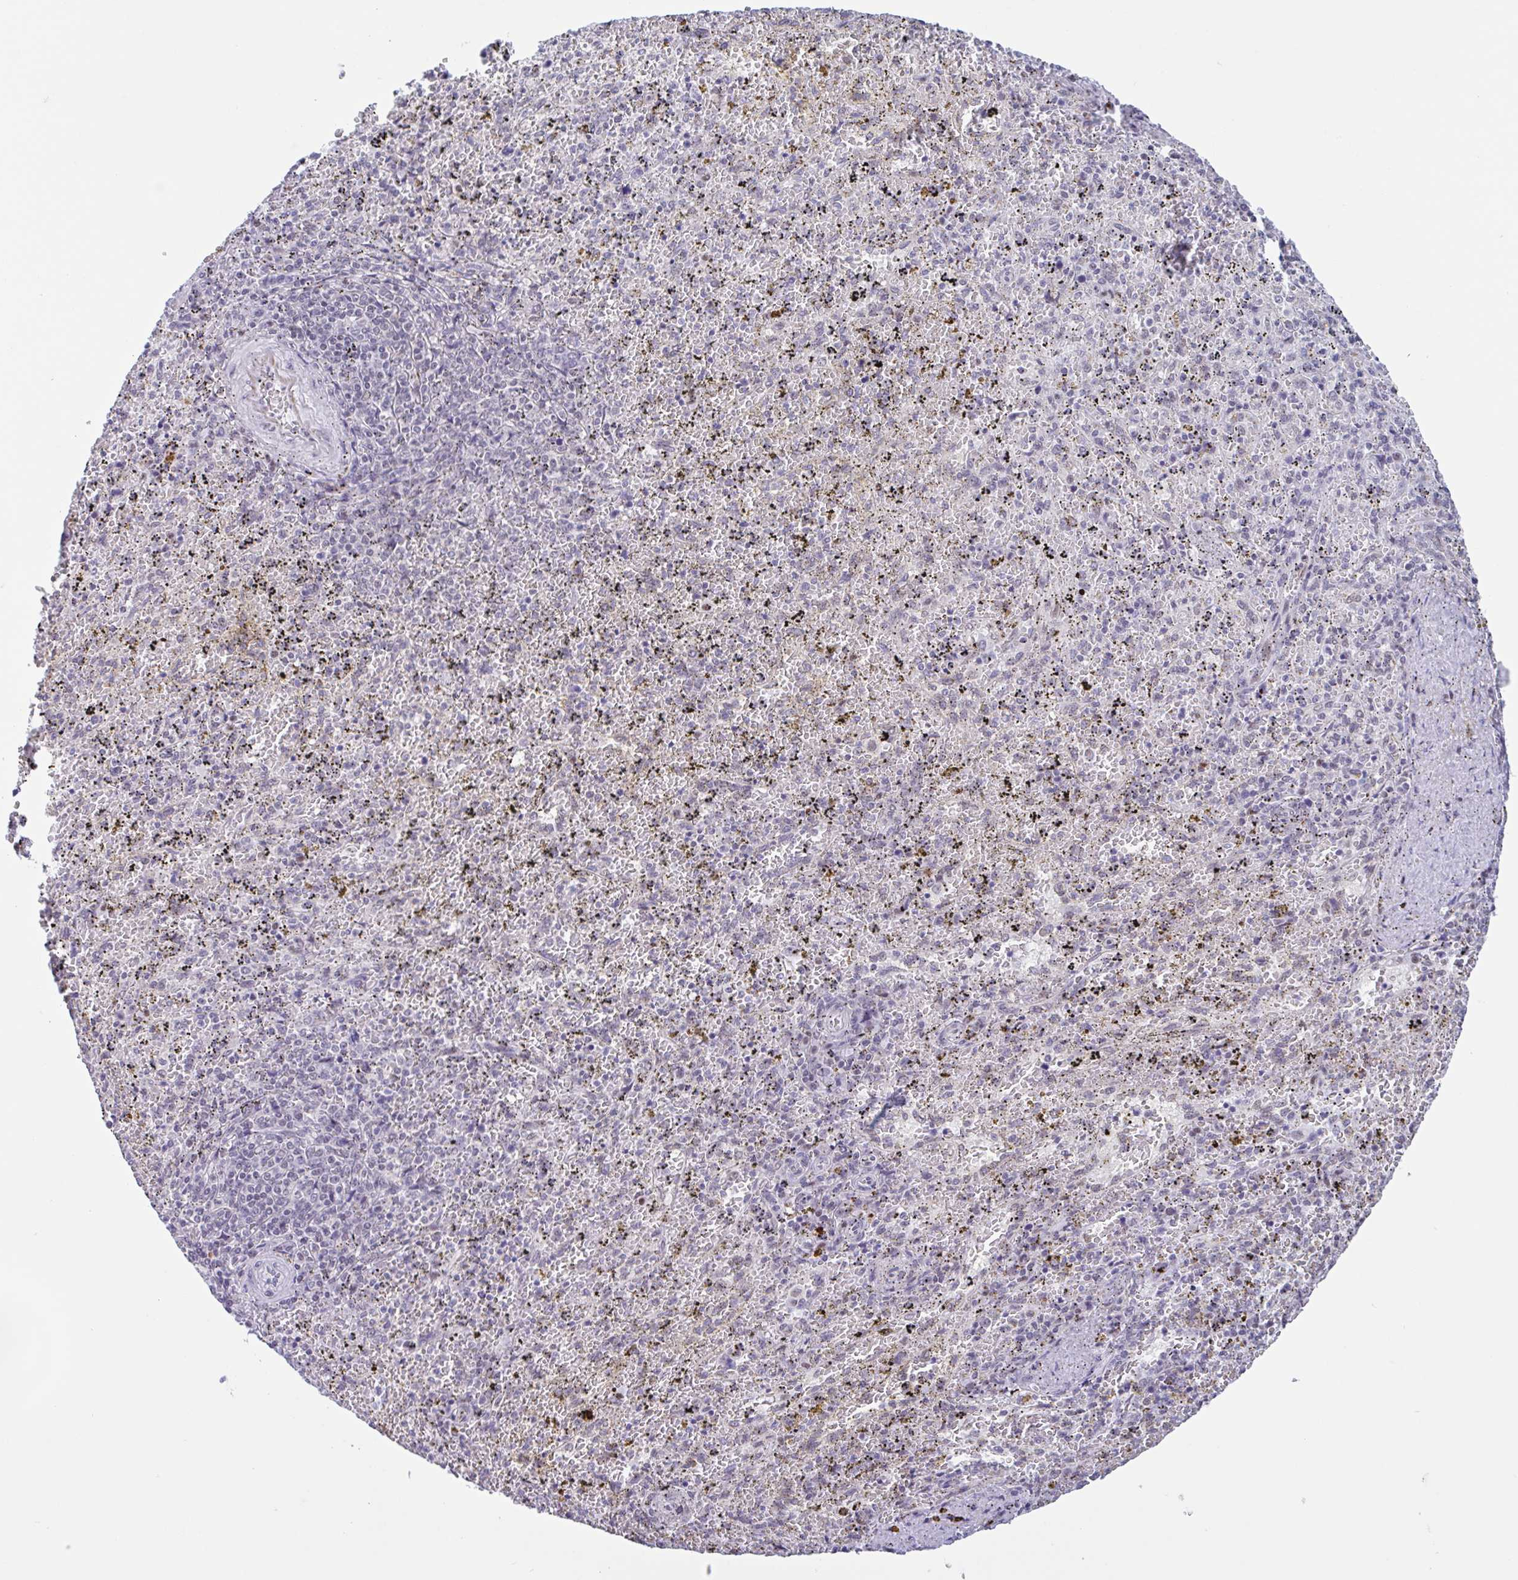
{"staining": {"intensity": "moderate", "quantity": "<25%", "location": "nuclear"}, "tissue": "spleen", "cell_type": "Cells in red pulp", "image_type": "normal", "snomed": [{"axis": "morphology", "description": "Normal tissue, NOS"}, {"axis": "topography", "description": "Spleen"}], "caption": "IHC image of unremarkable spleen: human spleen stained using IHC demonstrates low levels of moderate protein expression localized specifically in the nuclear of cells in red pulp, appearing as a nuclear brown color.", "gene": "PLG", "patient": {"sex": "female", "age": 50}}